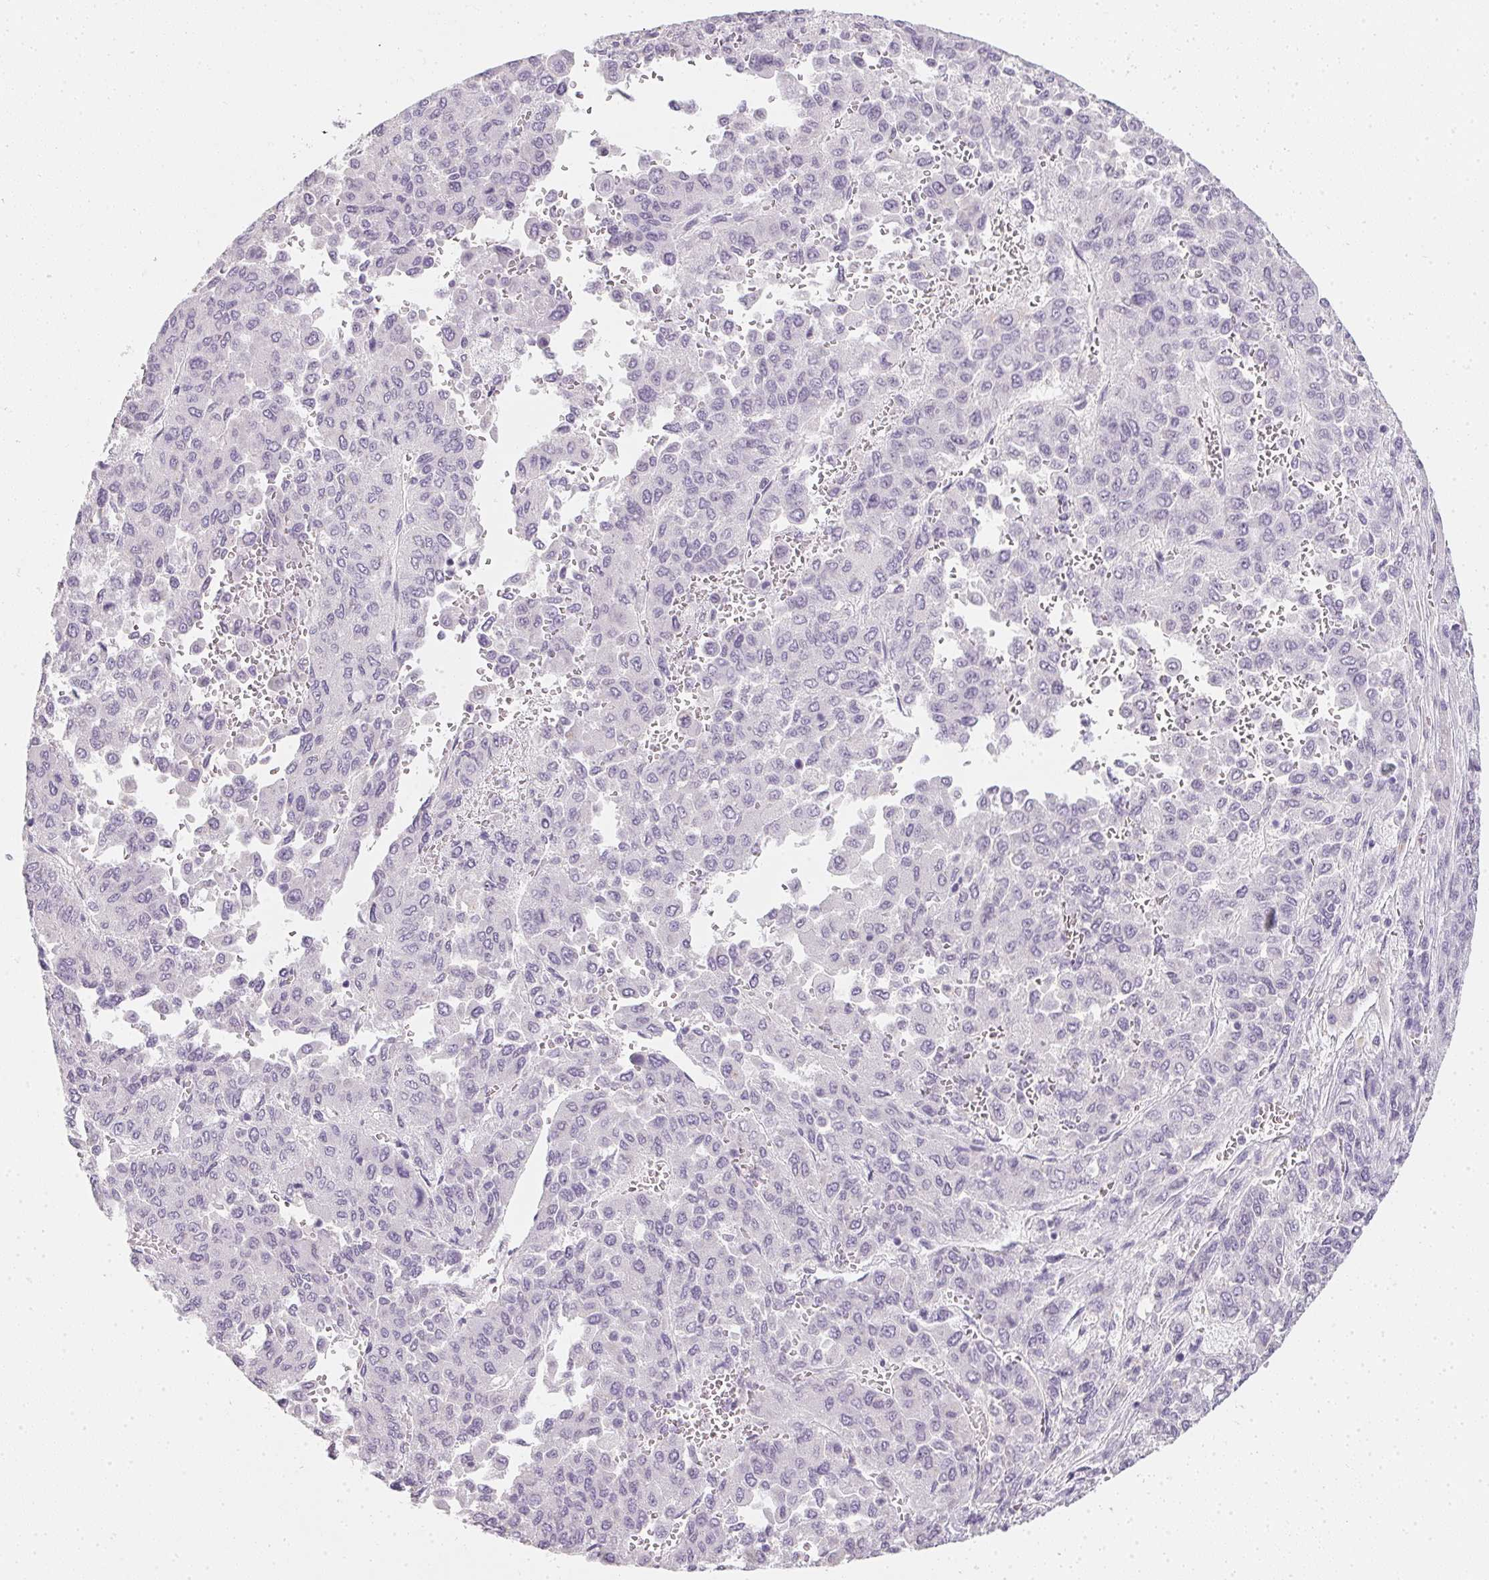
{"staining": {"intensity": "negative", "quantity": "none", "location": "none"}, "tissue": "liver cancer", "cell_type": "Tumor cells", "image_type": "cancer", "snomed": [{"axis": "morphology", "description": "Carcinoma, Hepatocellular, NOS"}, {"axis": "topography", "description": "Liver"}], "caption": "This is an immunohistochemistry photomicrograph of hepatocellular carcinoma (liver). There is no expression in tumor cells.", "gene": "TMEM72", "patient": {"sex": "female", "age": 41}}